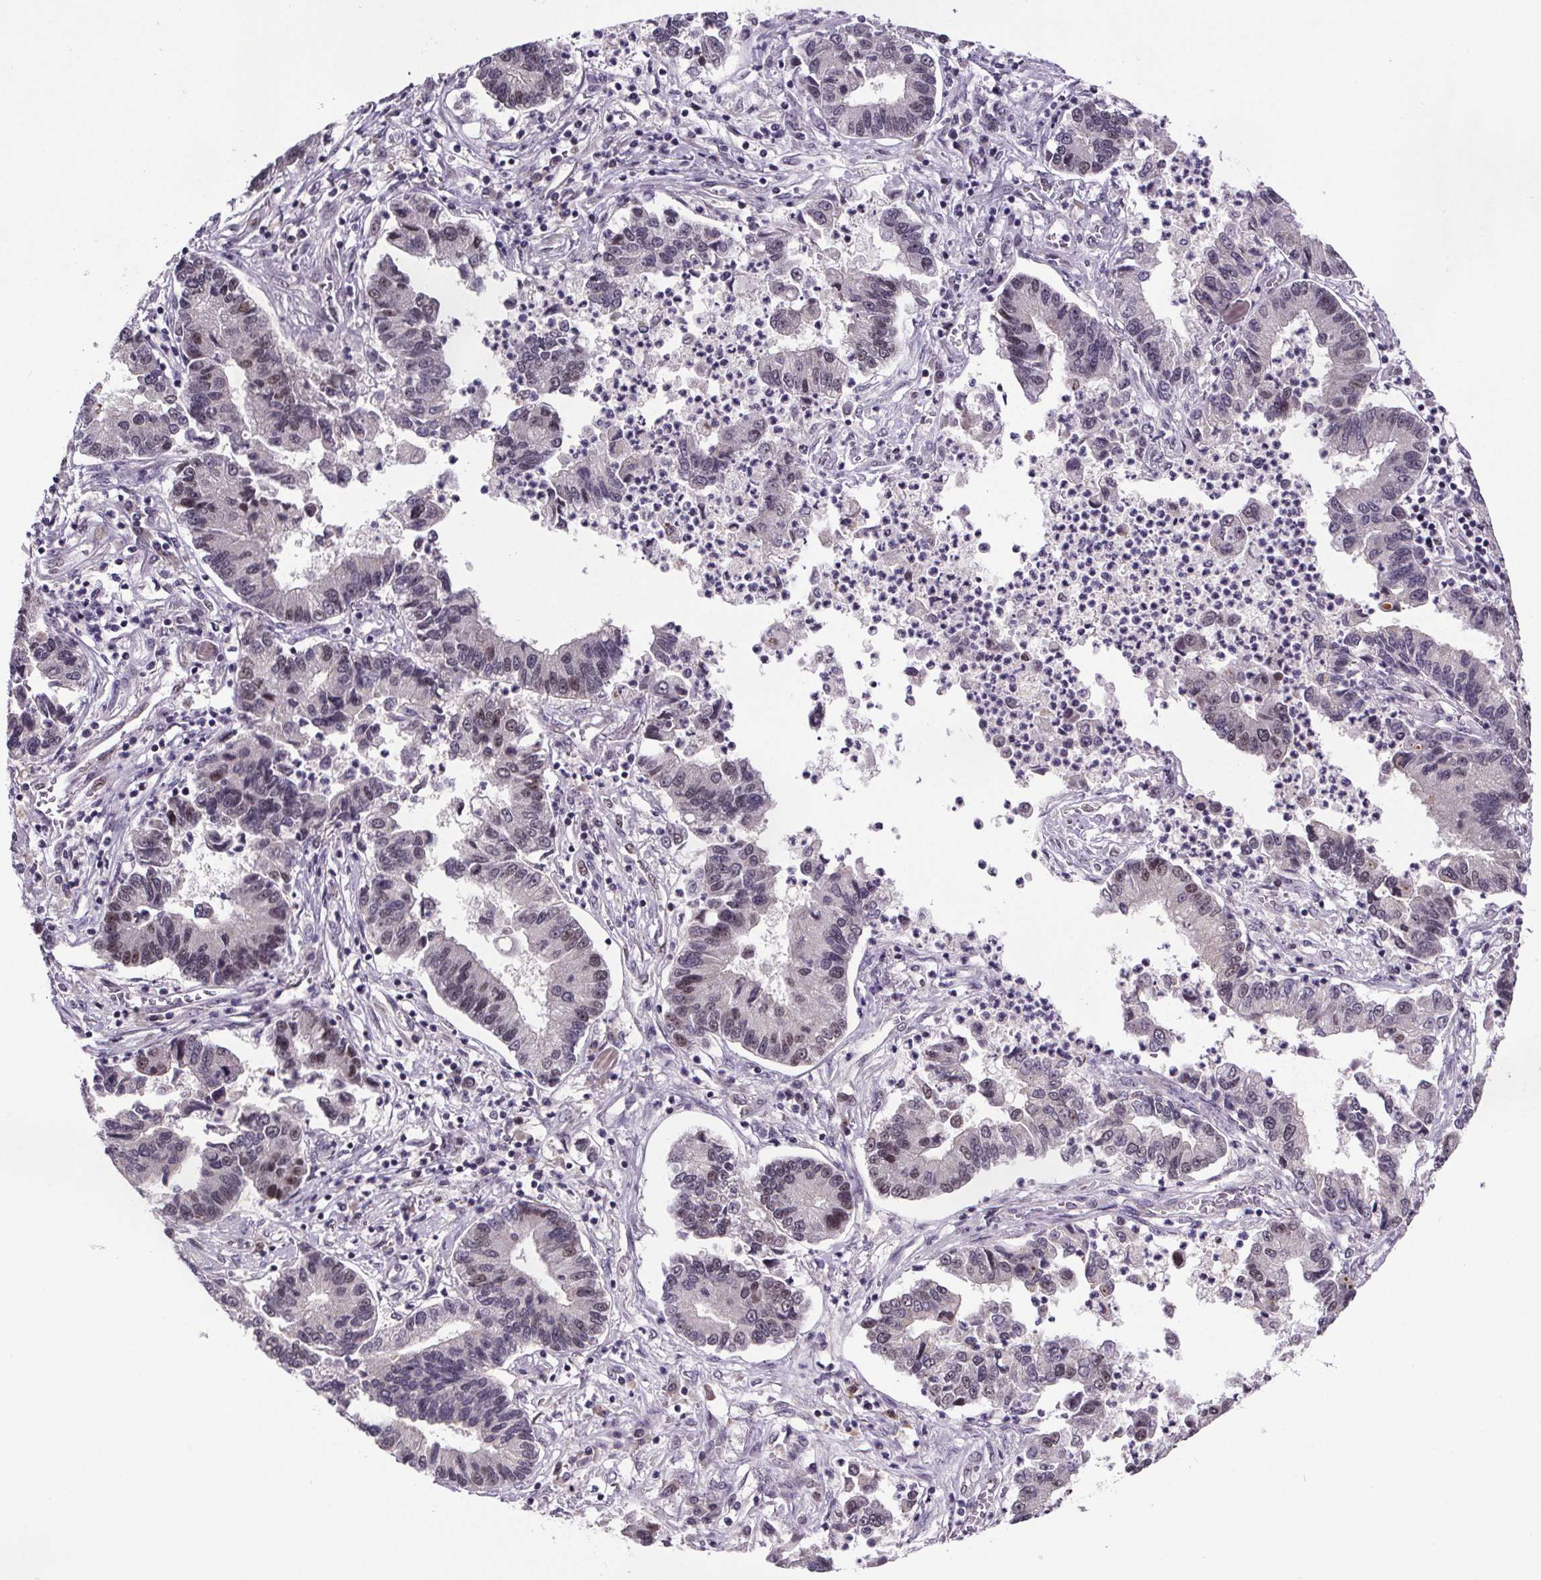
{"staining": {"intensity": "weak", "quantity": "<25%", "location": "nuclear"}, "tissue": "lung cancer", "cell_type": "Tumor cells", "image_type": "cancer", "snomed": [{"axis": "morphology", "description": "Adenocarcinoma, NOS"}, {"axis": "topography", "description": "Lung"}], "caption": "Protein analysis of lung adenocarcinoma displays no significant positivity in tumor cells.", "gene": "ATMIN", "patient": {"sex": "female", "age": 57}}